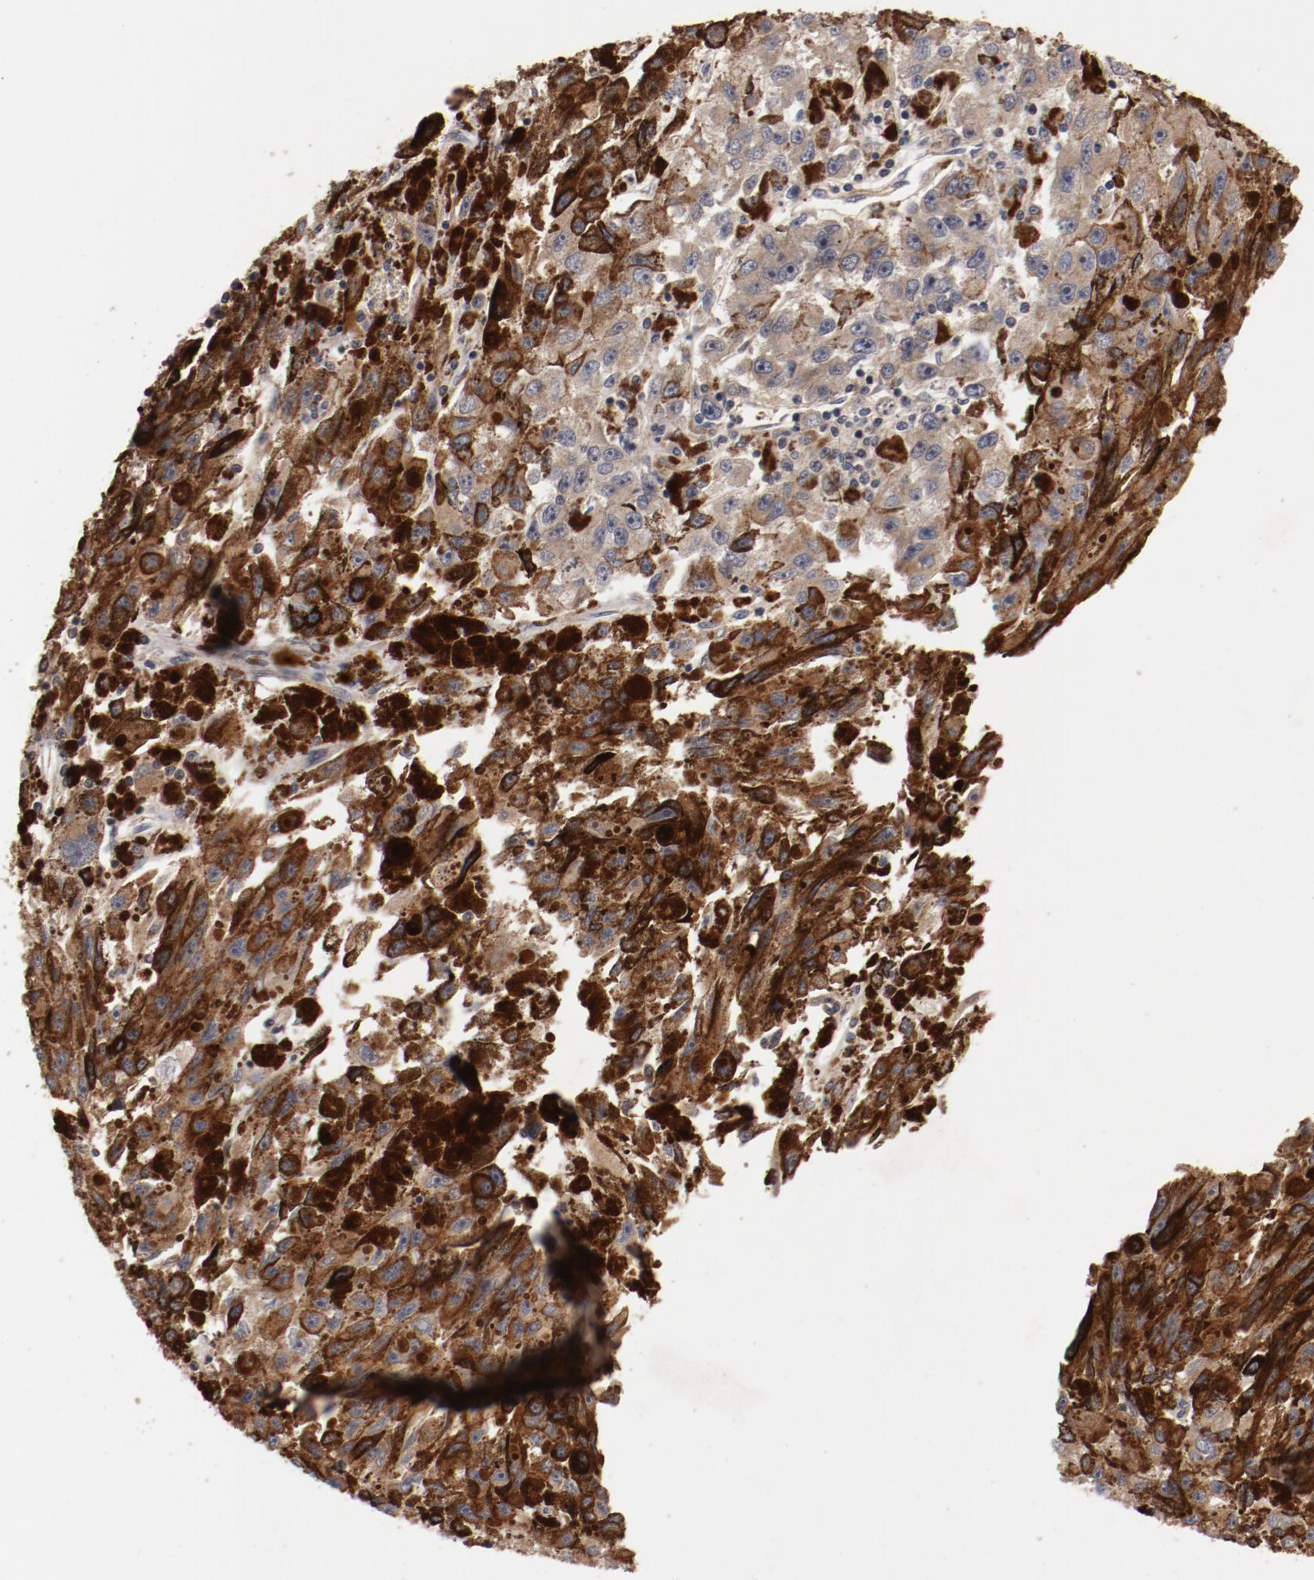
{"staining": {"intensity": "strong", "quantity": ">75%", "location": "cytoplasmic/membranous"}, "tissue": "melanoma", "cell_type": "Tumor cells", "image_type": "cancer", "snomed": [{"axis": "morphology", "description": "Malignant melanoma, NOS"}, {"axis": "topography", "description": "Skin"}], "caption": "Strong cytoplasmic/membranous protein positivity is present in approximately >75% of tumor cells in melanoma. (Stains: DAB in brown, nuclei in blue, Microscopy: brightfield microscopy at high magnification).", "gene": "GUF1", "patient": {"sex": "female", "age": 104}}